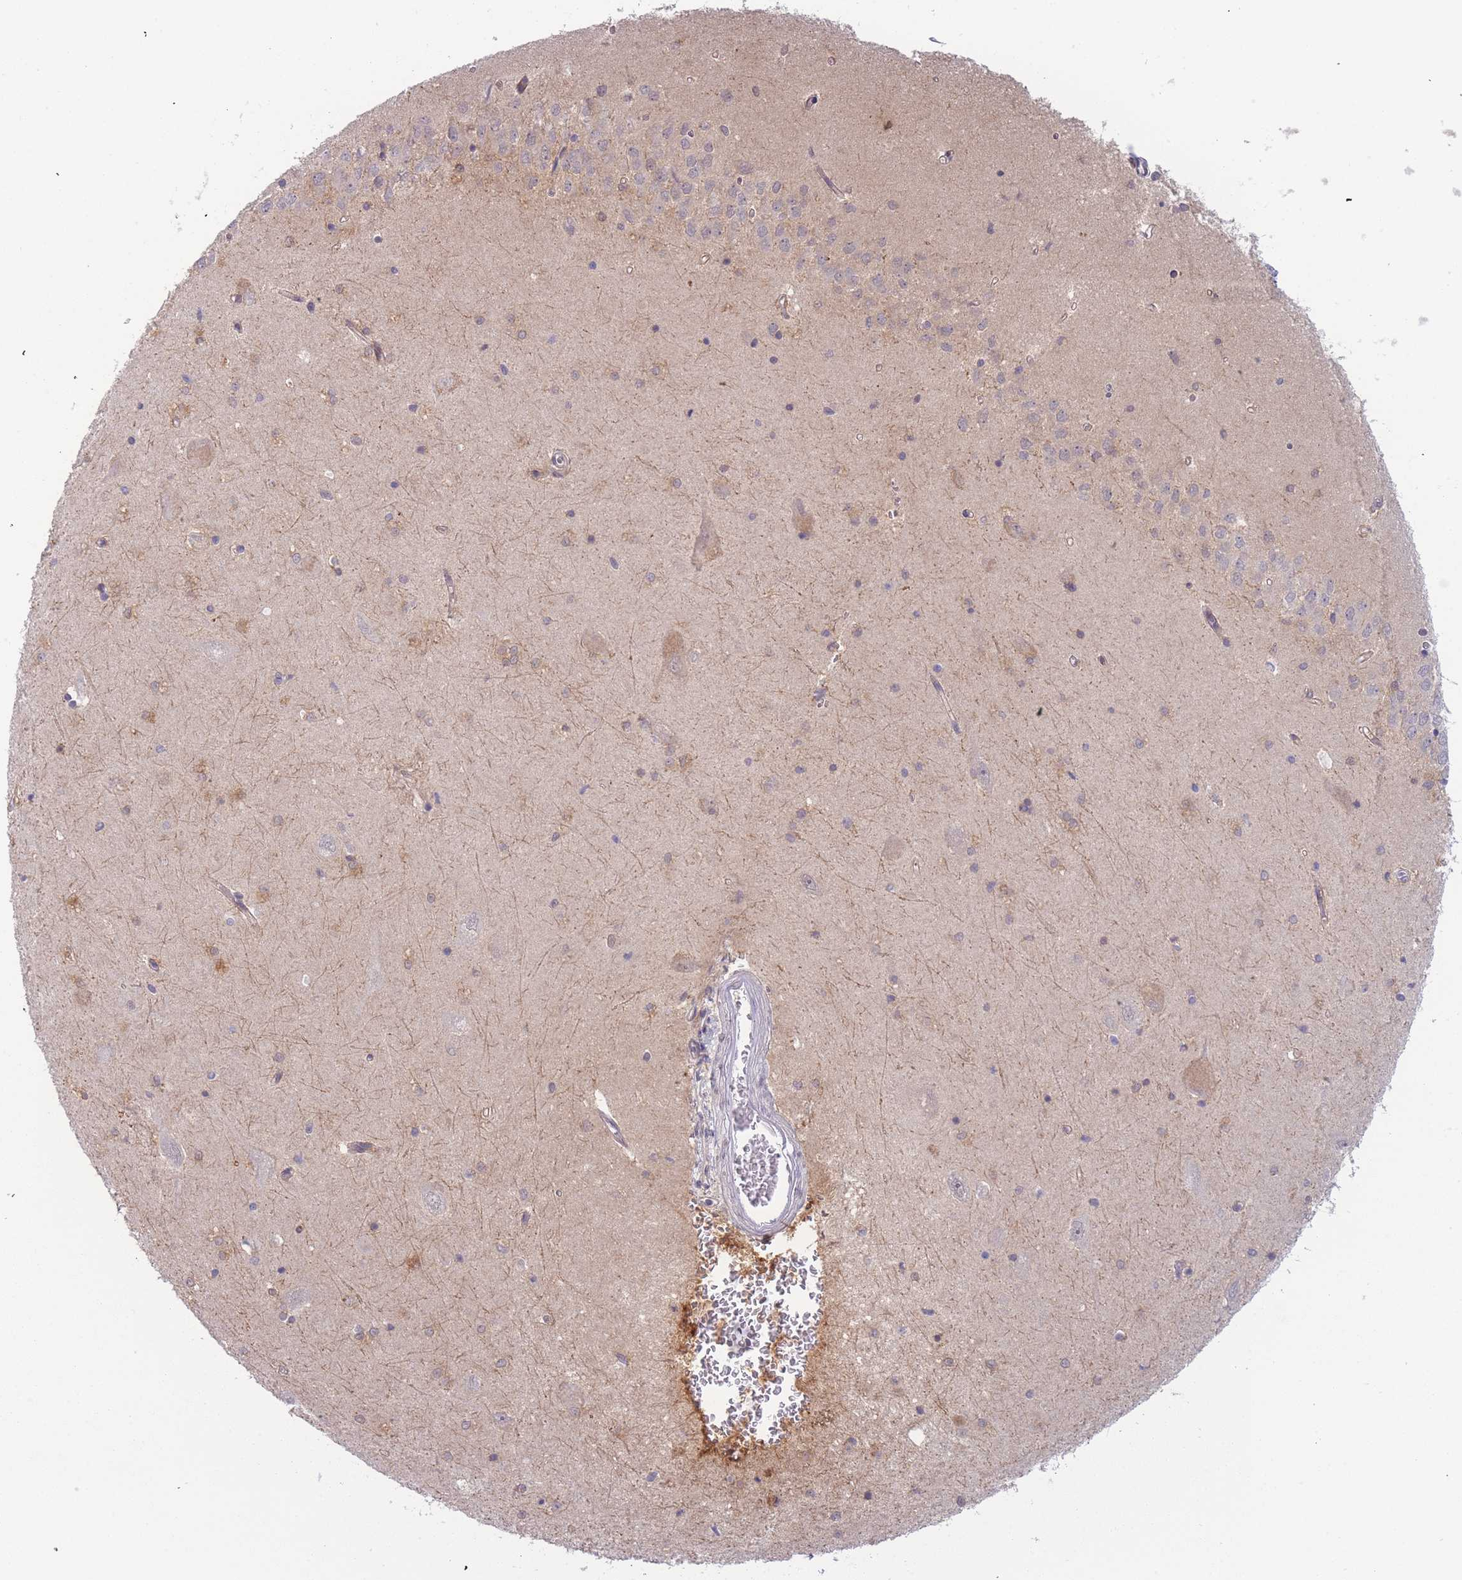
{"staining": {"intensity": "weak", "quantity": "<25%", "location": "cytoplasmic/membranous"}, "tissue": "hippocampus", "cell_type": "Glial cells", "image_type": "normal", "snomed": [{"axis": "morphology", "description": "Normal tissue, NOS"}, {"axis": "topography", "description": "Hippocampus"}], "caption": "Immunohistochemistry (IHC) of unremarkable human hippocampus displays no staining in glial cells.", "gene": "DEAF1", "patient": {"sex": "male", "age": 45}}